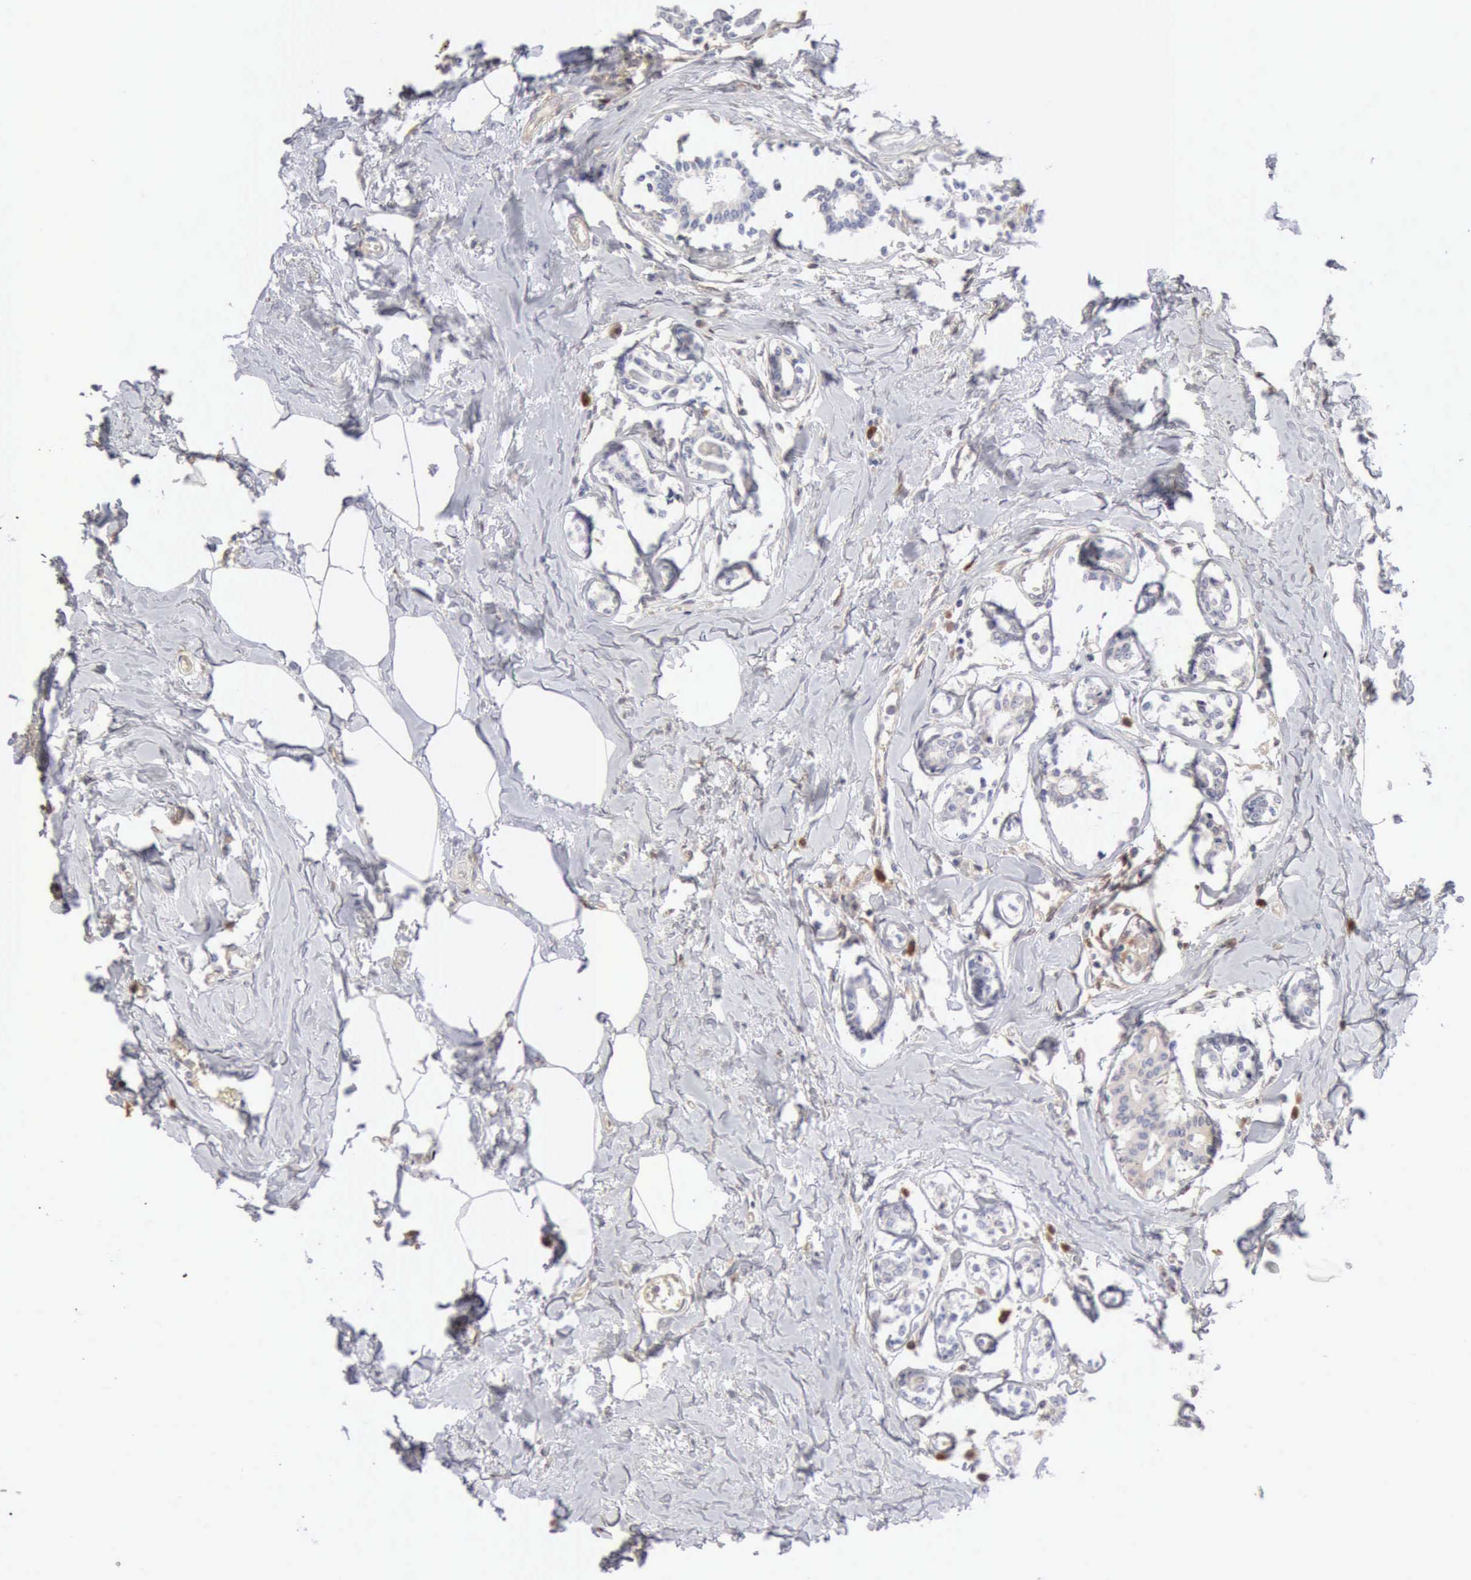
{"staining": {"intensity": "weak", "quantity": "<25%", "location": "cytoplasmic/membranous"}, "tissue": "breast cancer", "cell_type": "Tumor cells", "image_type": "cancer", "snomed": [{"axis": "morphology", "description": "Lobular carcinoma"}, {"axis": "topography", "description": "Breast"}], "caption": "The micrograph reveals no staining of tumor cells in breast lobular carcinoma.", "gene": "APOL2", "patient": {"sex": "female", "age": 51}}